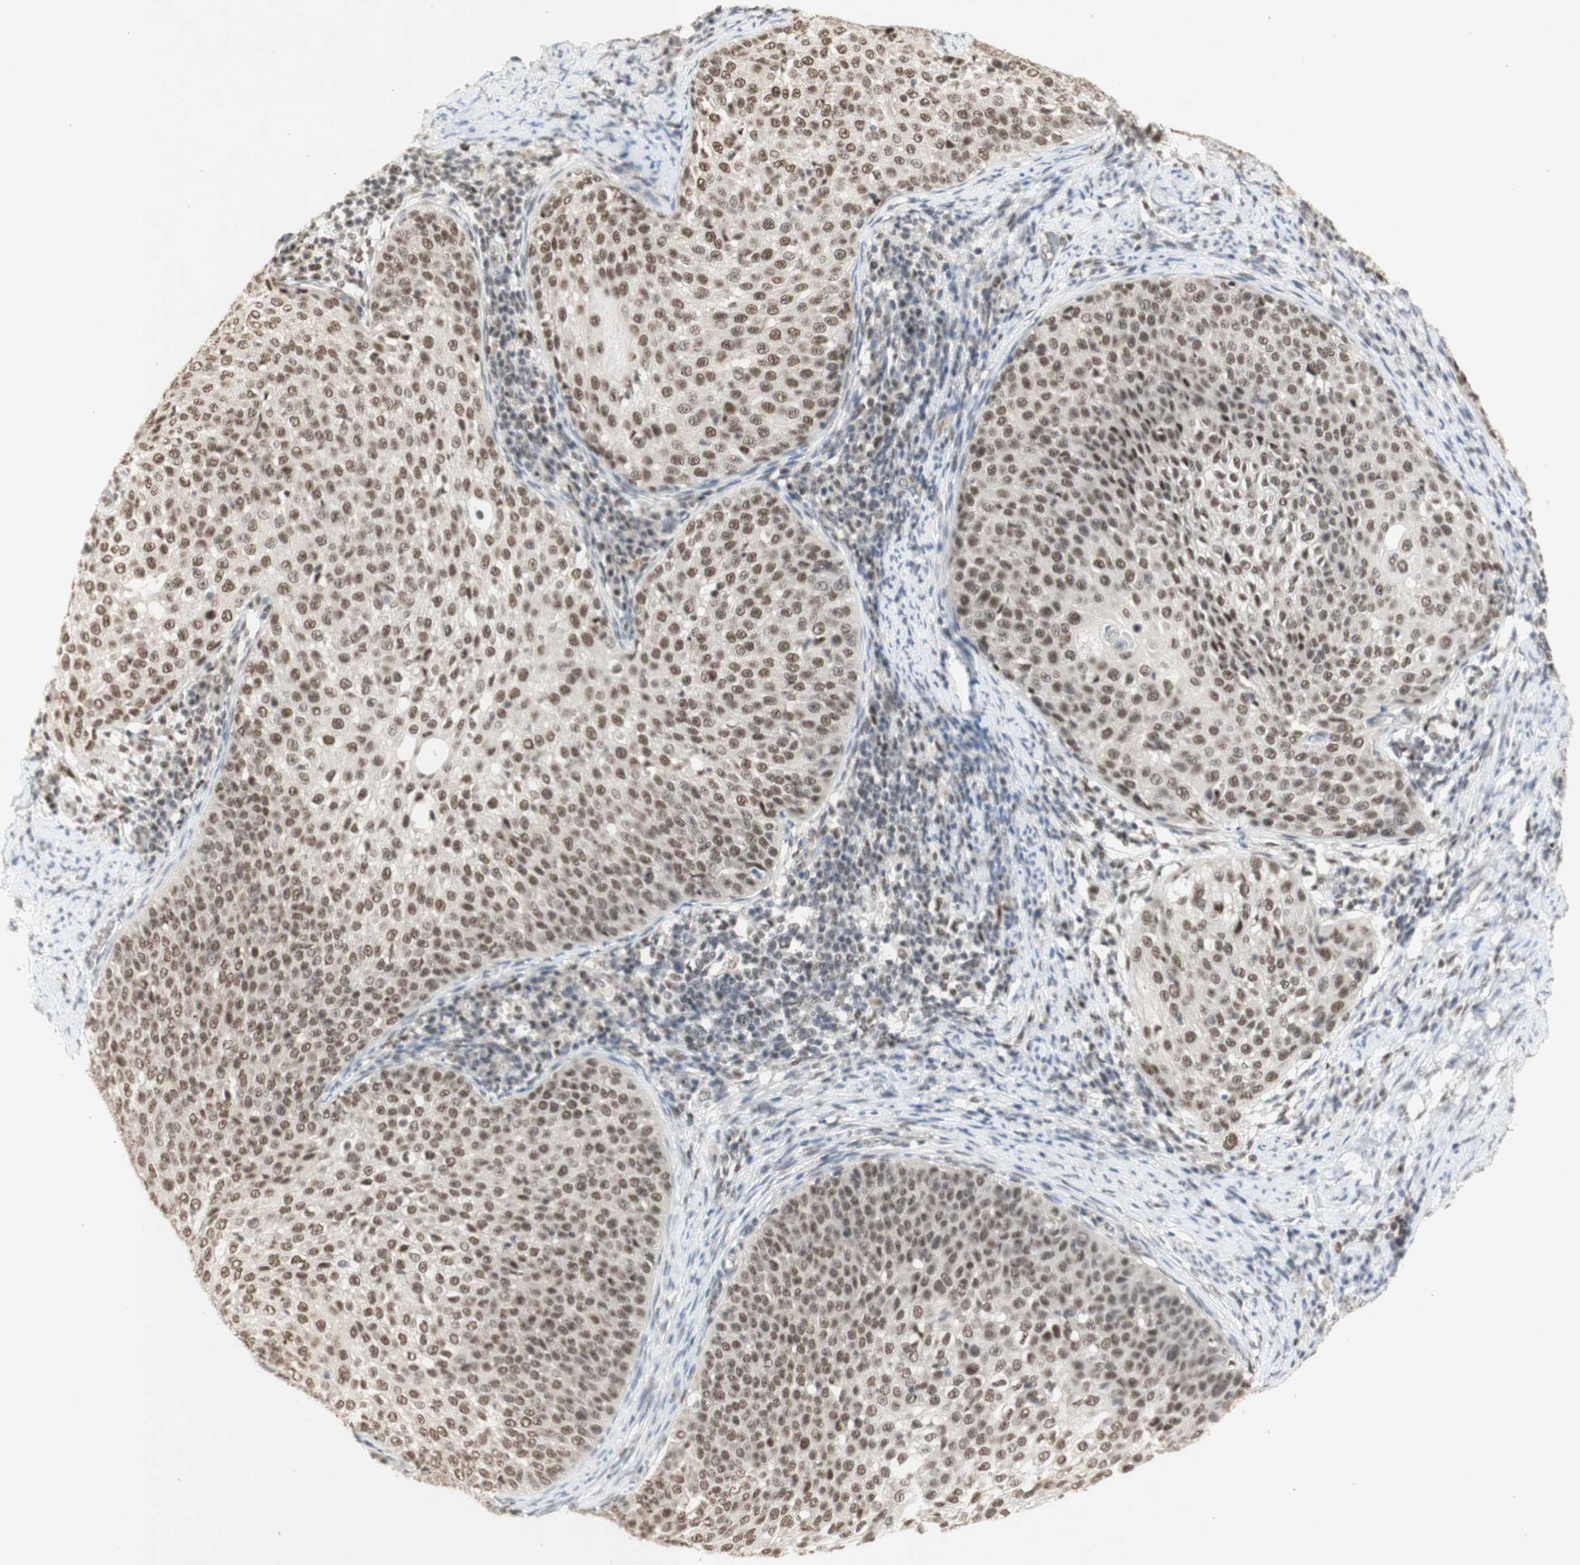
{"staining": {"intensity": "moderate", "quantity": ">75%", "location": "nuclear"}, "tissue": "cervical cancer", "cell_type": "Tumor cells", "image_type": "cancer", "snomed": [{"axis": "morphology", "description": "Squamous cell carcinoma, NOS"}, {"axis": "topography", "description": "Cervix"}], "caption": "The histopathology image reveals staining of cervical cancer (squamous cell carcinoma), revealing moderate nuclear protein staining (brown color) within tumor cells. (DAB (3,3'-diaminobenzidine) = brown stain, brightfield microscopy at high magnification).", "gene": "SNRPB", "patient": {"sex": "female", "age": 51}}